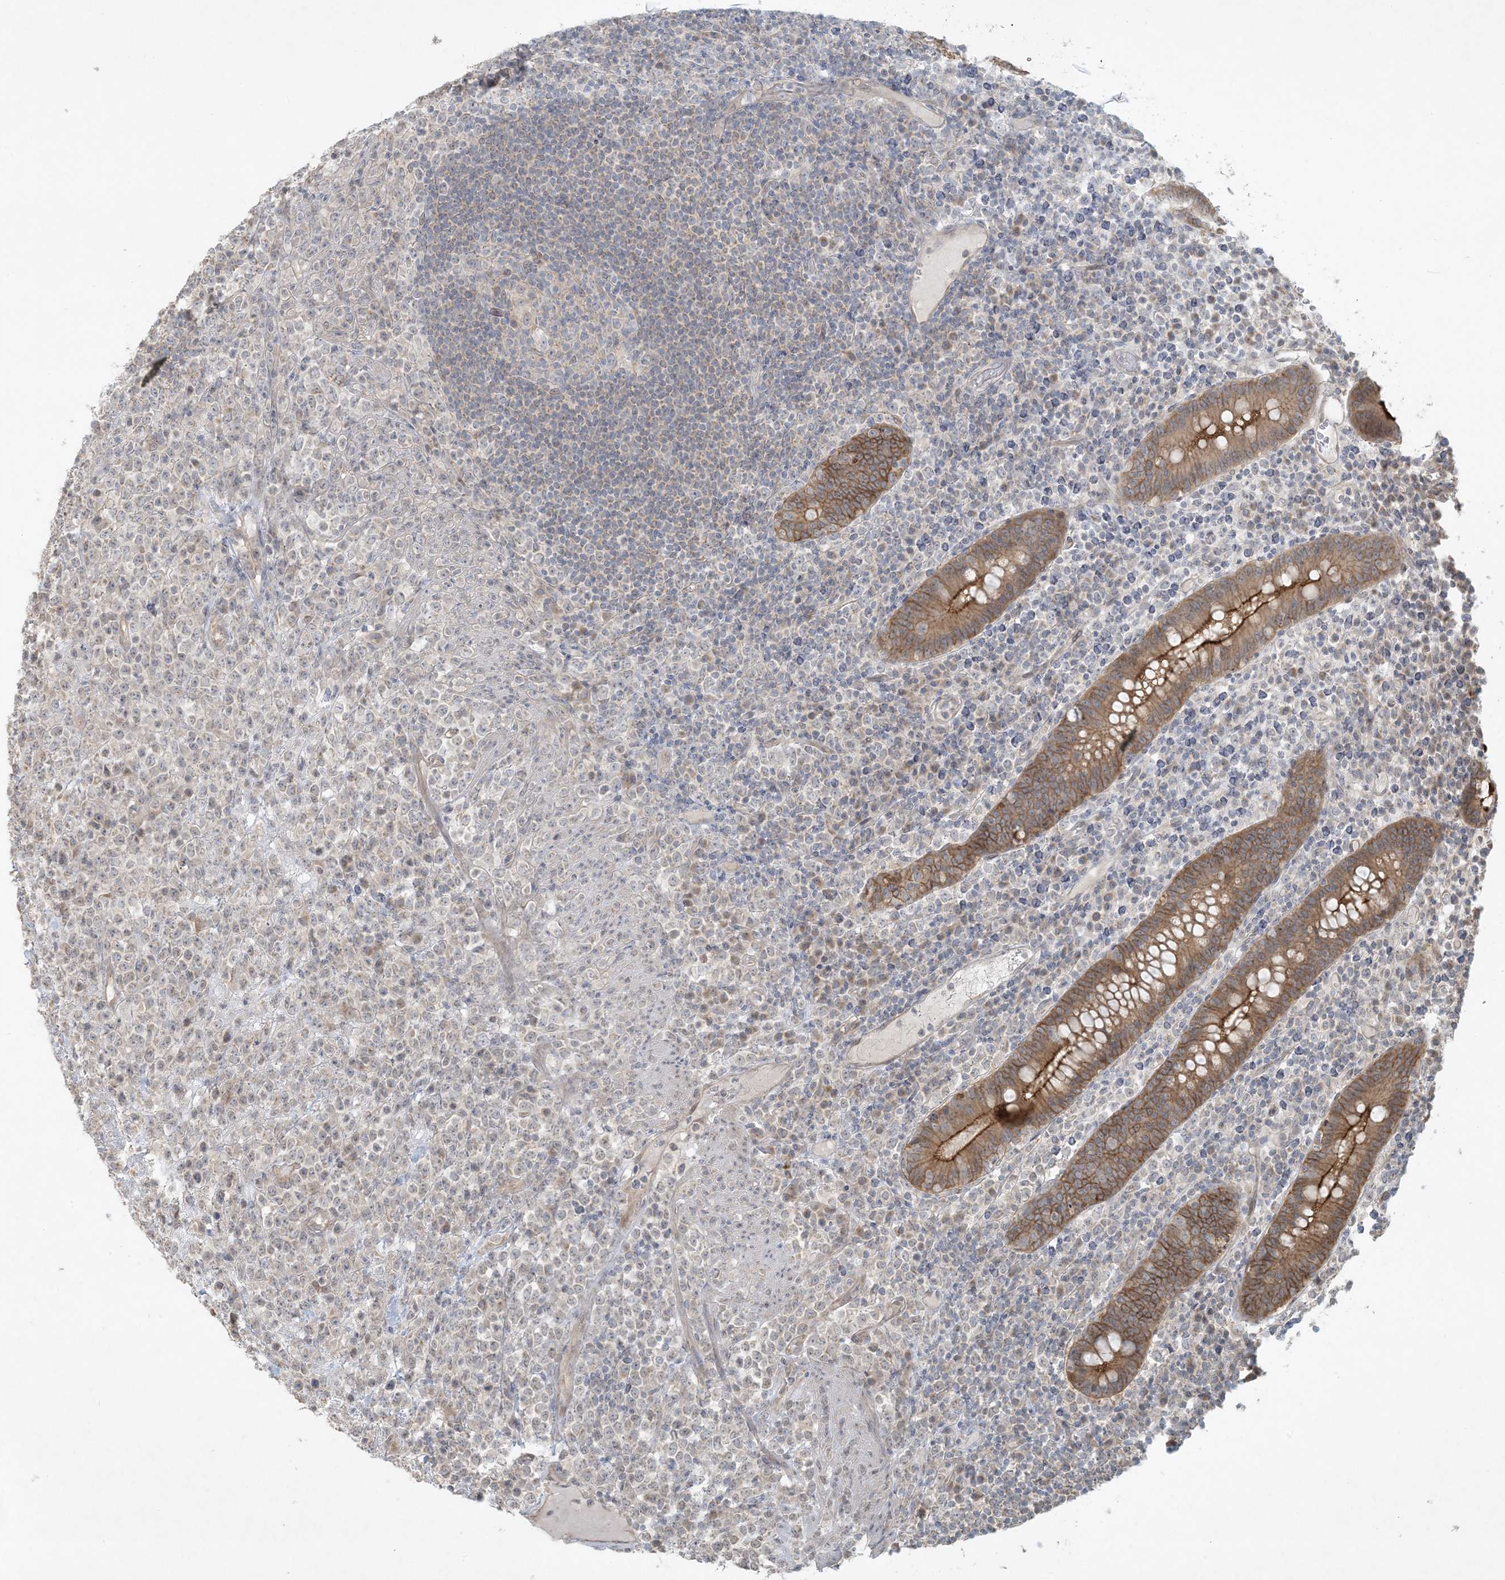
{"staining": {"intensity": "moderate", "quantity": "<25%", "location": "cytoplasmic/membranous"}, "tissue": "lymphoma", "cell_type": "Tumor cells", "image_type": "cancer", "snomed": [{"axis": "morphology", "description": "Malignant lymphoma, non-Hodgkin's type, High grade"}, {"axis": "topography", "description": "Colon"}], "caption": "DAB immunohistochemical staining of human lymphoma exhibits moderate cytoplasmic/membranous protein expression in approximately <25% of tumor cells.", "gene": "BCORL1", "patient": {"sex": "female", "age": 53}}